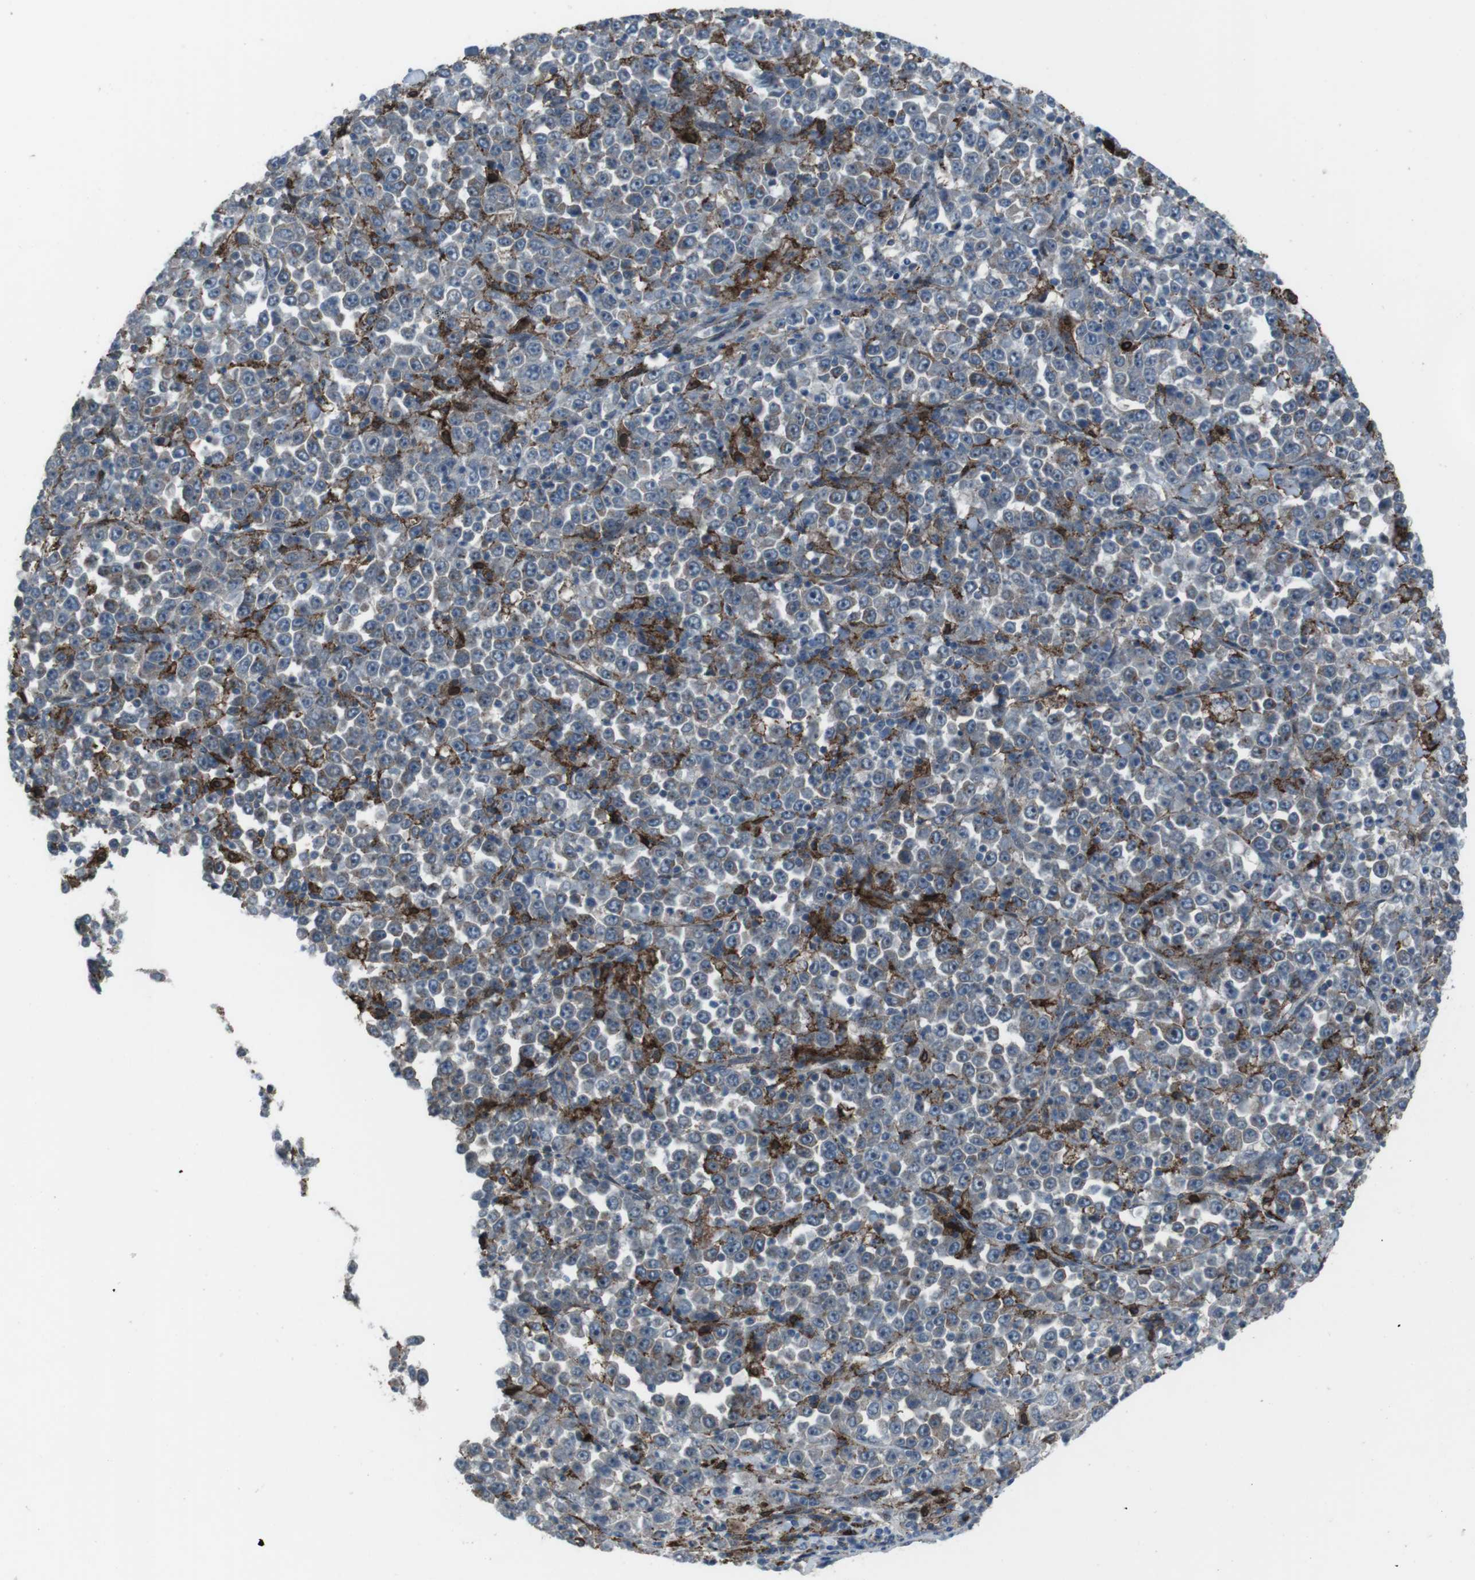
{"staining": {"intensity": "strong", "quantity": "<25%", "location": "cytoplasmic/membranous"}, "tissue": "stomach cancer", "cell_type": "Tumor cells", "image_type": "cancer", "snomed": [{"axis": "morphology", "description": "Normal tissue, NOS"}, {"axis": "morphology", "description": "Adenocarcinoma, NOS"}, {"axis": "topography", "description": "Stomach, upper"}, {"axis": "topography", "description": "Stomach"}], "caption": "This photomicrograph shows immunohistochemistry staining of human stomach cancer (adenocarcinoma), with medium strong cytoplasmic/membranous staining in about <25% of tumor cells.", "gene": "GDF10", "patient": {"sex": "male", "age": 59}}